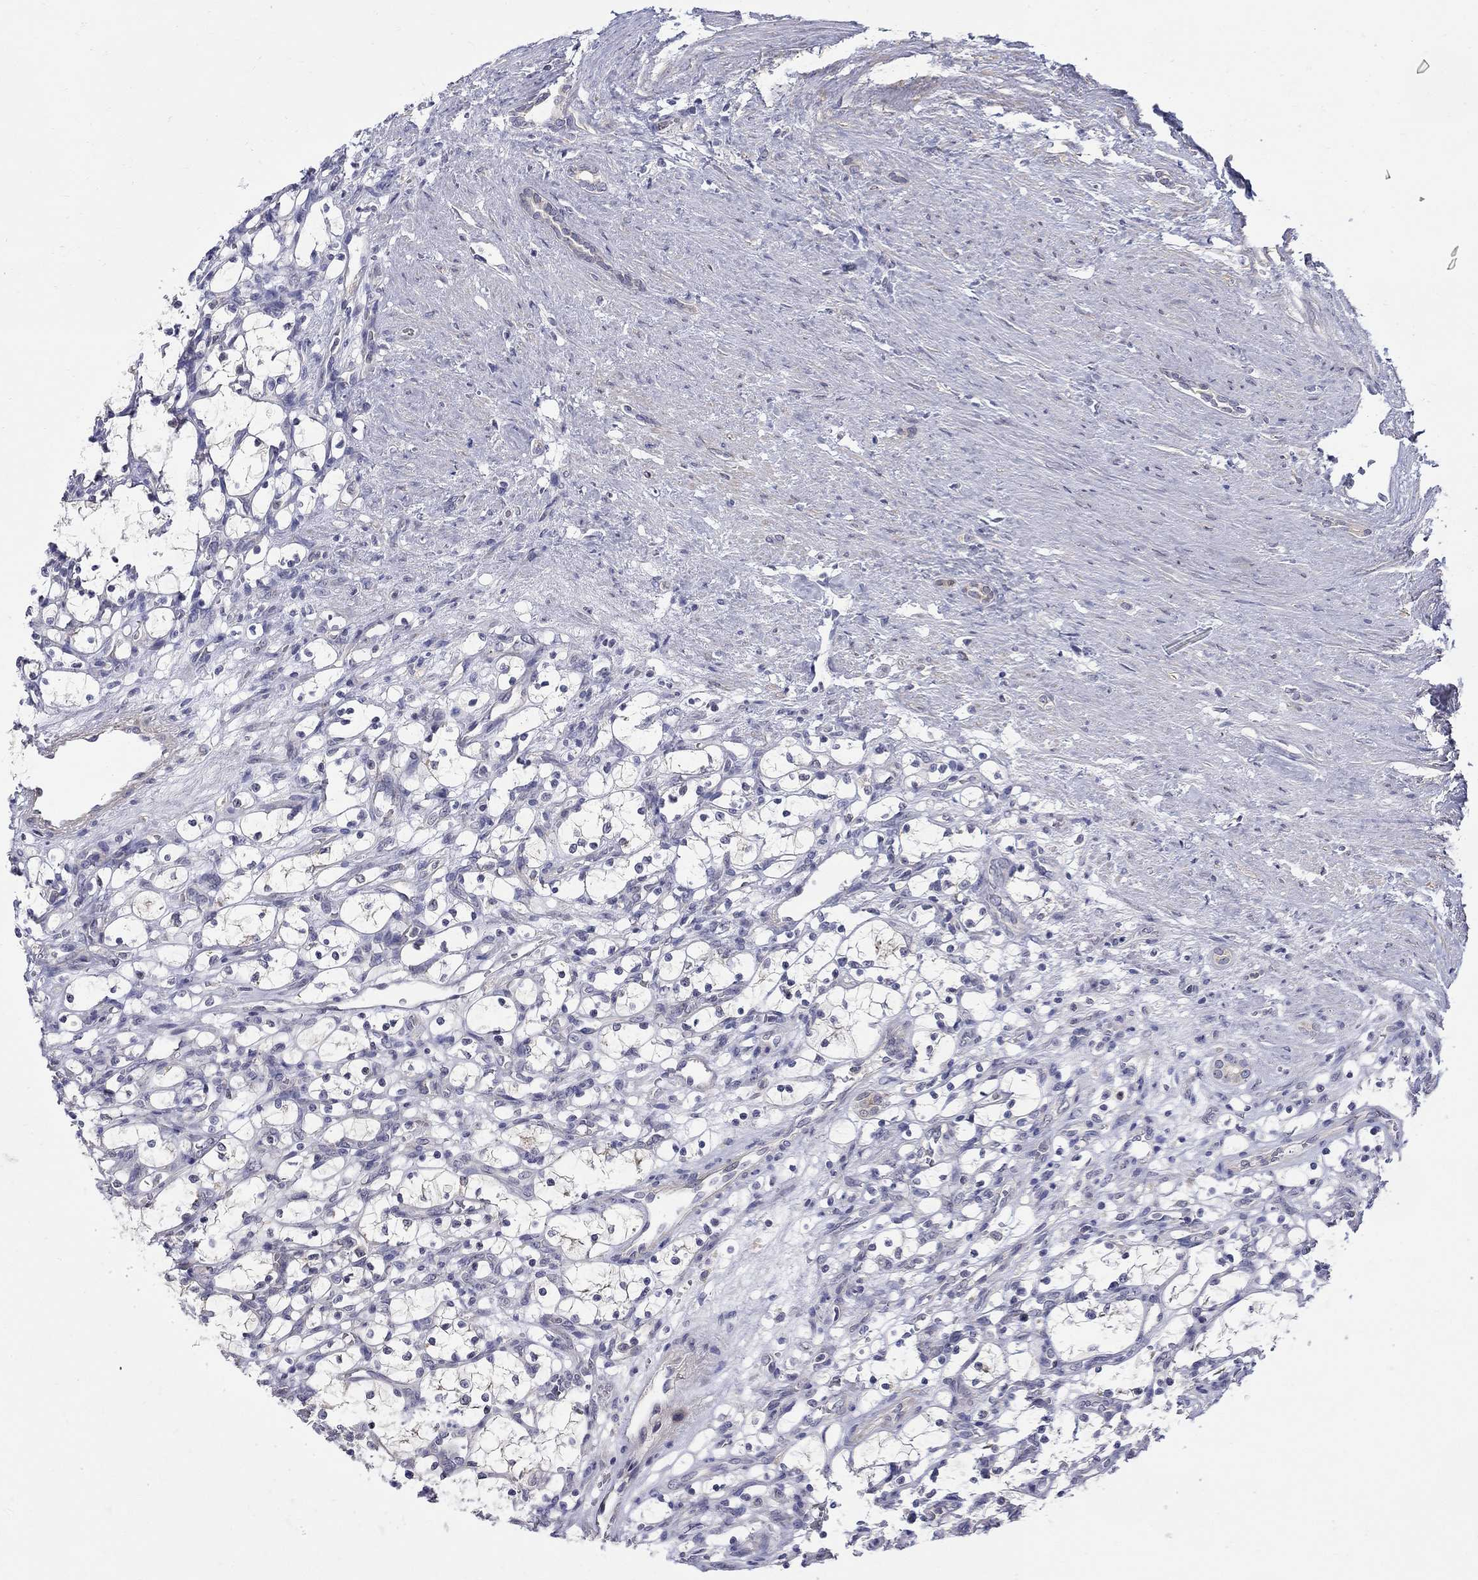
{"staining": {"intensity": "negative", "quantity": "none", "location": "none"}, "tissue": "renal cancer", "cell_type": "Tumor cells", "image_type": "cancer", "snomed": [{"axis": "morphology", "description": "Adenocarcinoma, NOS"}, {"axis": "topography", "description": "Kidney"}], "caption": "This micrograph is of renal cancer stained with immunohistochemistry to label a protein in brown with the nuclei are counter-stained blue. There is no positivity in tumor cells.", "gene": "ABCA4", "patient": {"sex": "female", "age": 69}}